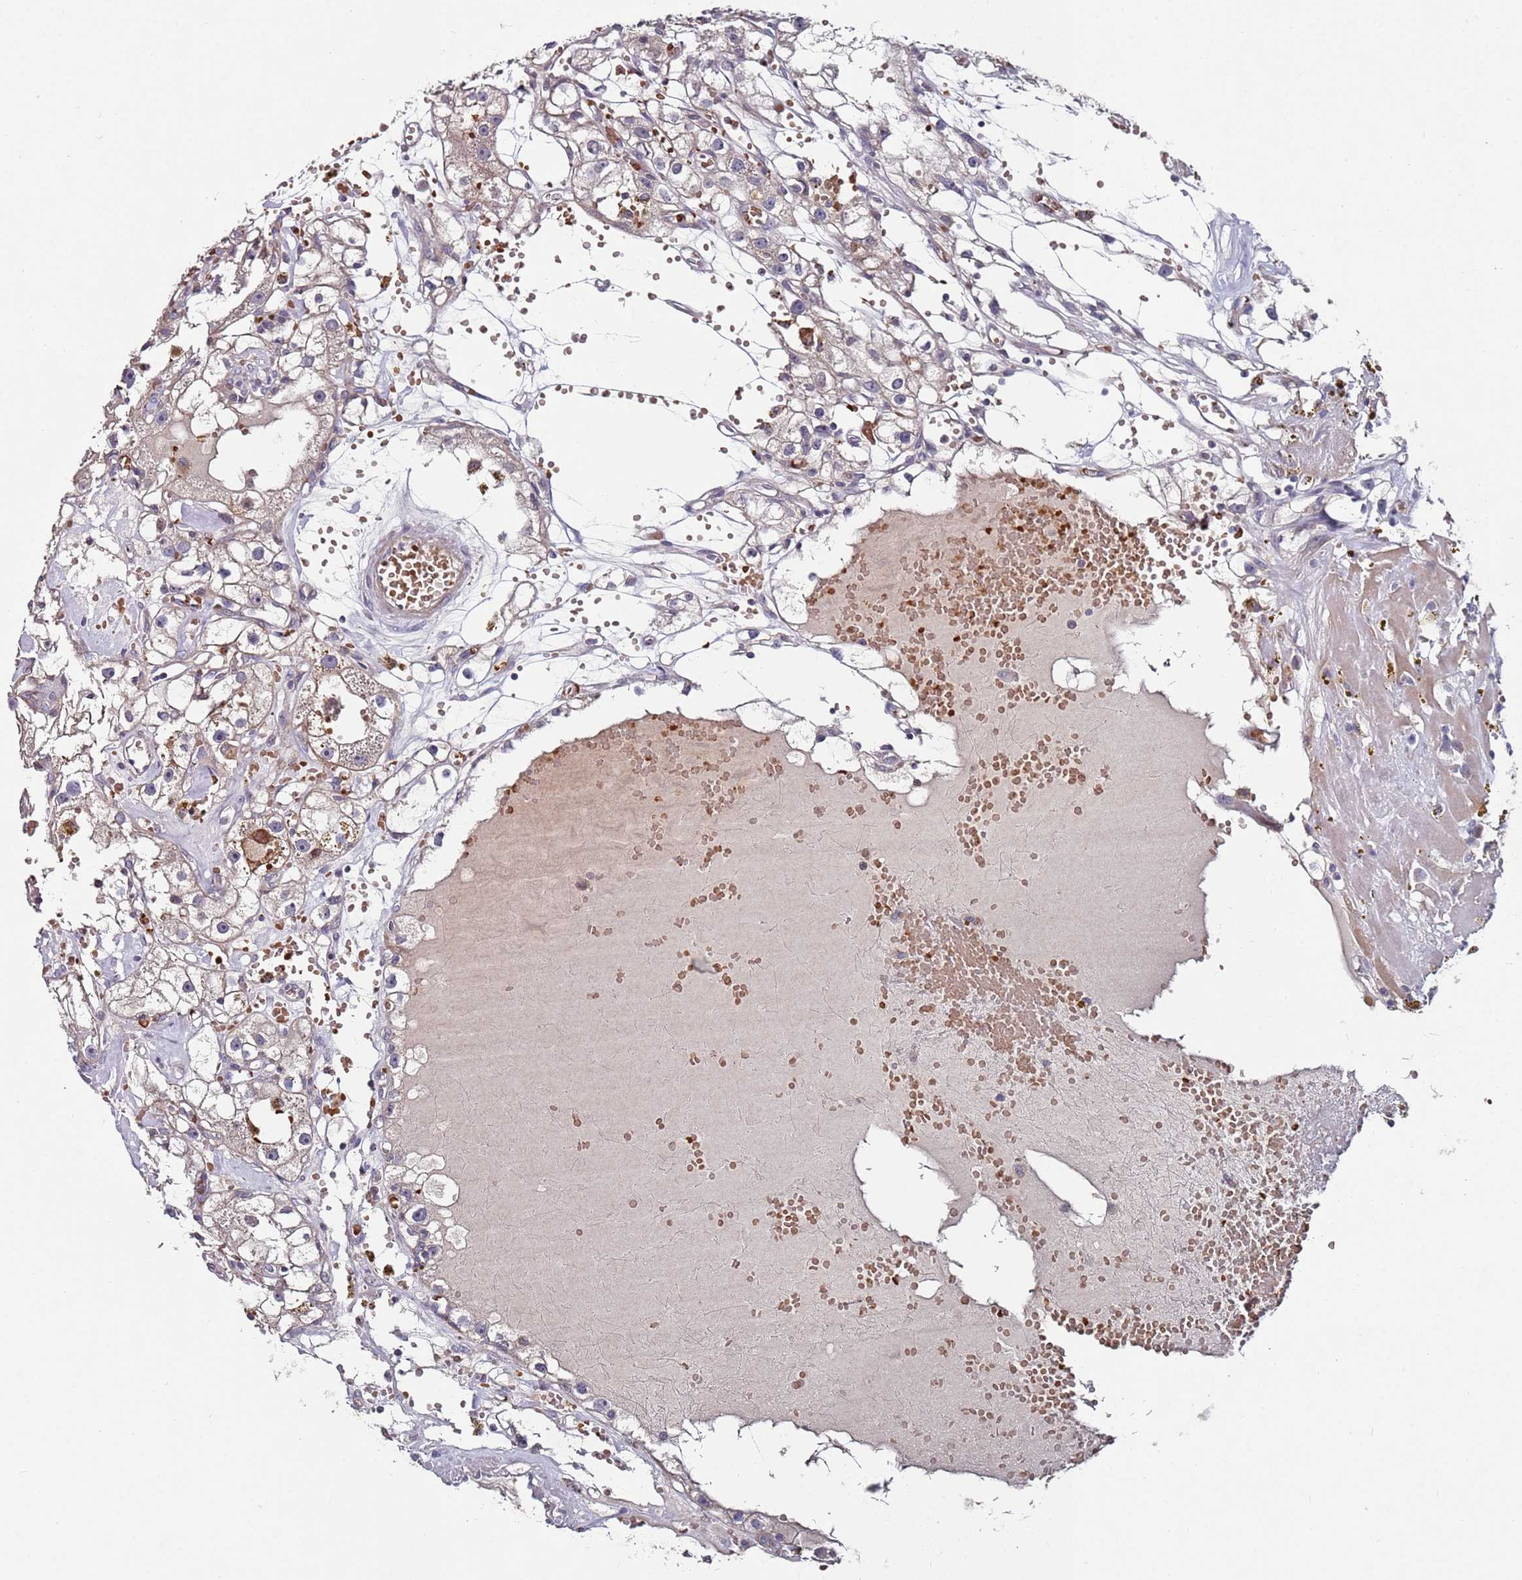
{"staining": {"intensity": "weak", "quantity": "25%-75%", "location": "cytoplasmic/membranous"}, "tissue": "renal cancer", "cell_type": "Tumor cells", "image_type": "cancer", "snomed": [{"axis": "morphology", "description": "Adenocarcinoma, NOS"}, {"axis": "topography", "description": "Kidney"}], "caption": "Immunohistochemistry (IHC) of human renal cancer reveals low levels of weak cytoplasmic/membranous positivity in about 25%-75% of tumor cells. (brown staining indicates protein expression, while blue staining denotes nuclei).", "gene": "LACC1", "patient": {"sex": "male", "age": 56}}